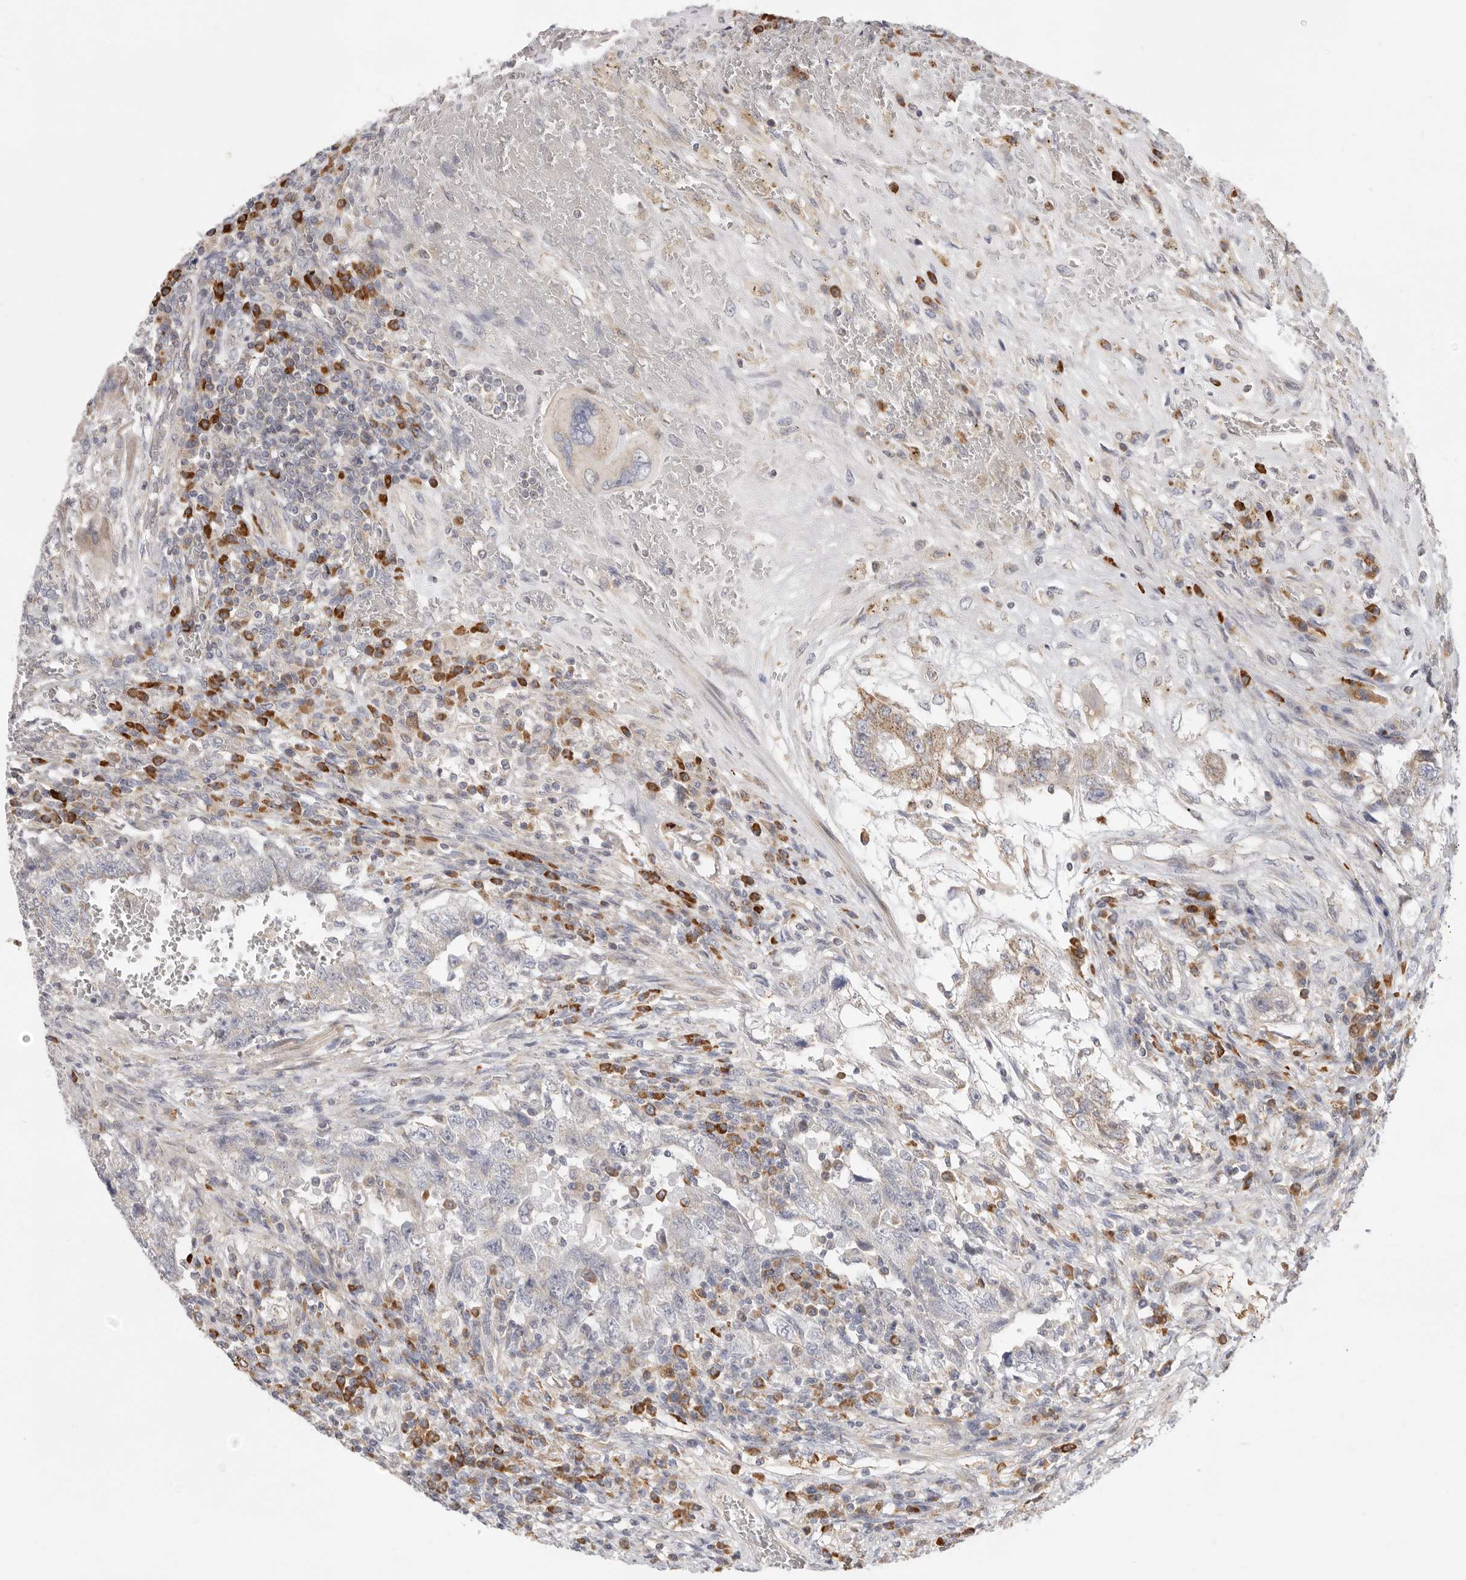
{"staining": {"intensity": "weak", "quantity": "<25%", "location": "cytoplasmic/membranous"}, "tissue": "testis cancer", "cell_type": "Tumor cells", "image_type": "cancer", "snomed": [{"axis": "morphology", "description": "Carcinoma, Embryonal, NOS"}, {"axis": "topography", "description": "Testis"}], "caption": "An IHC image of embryonal carcinoma (testis) is shown. There is no staining in tumor cells of embryonal carcinoma (testis). (Stains: DAB immunohistochemistry (IHC) with hematoxylin counter stain, Microscopy: brightfield microscopy at high magnification).", "gene": "USH1C", "patient": {"sex": "male", "age": 26}}